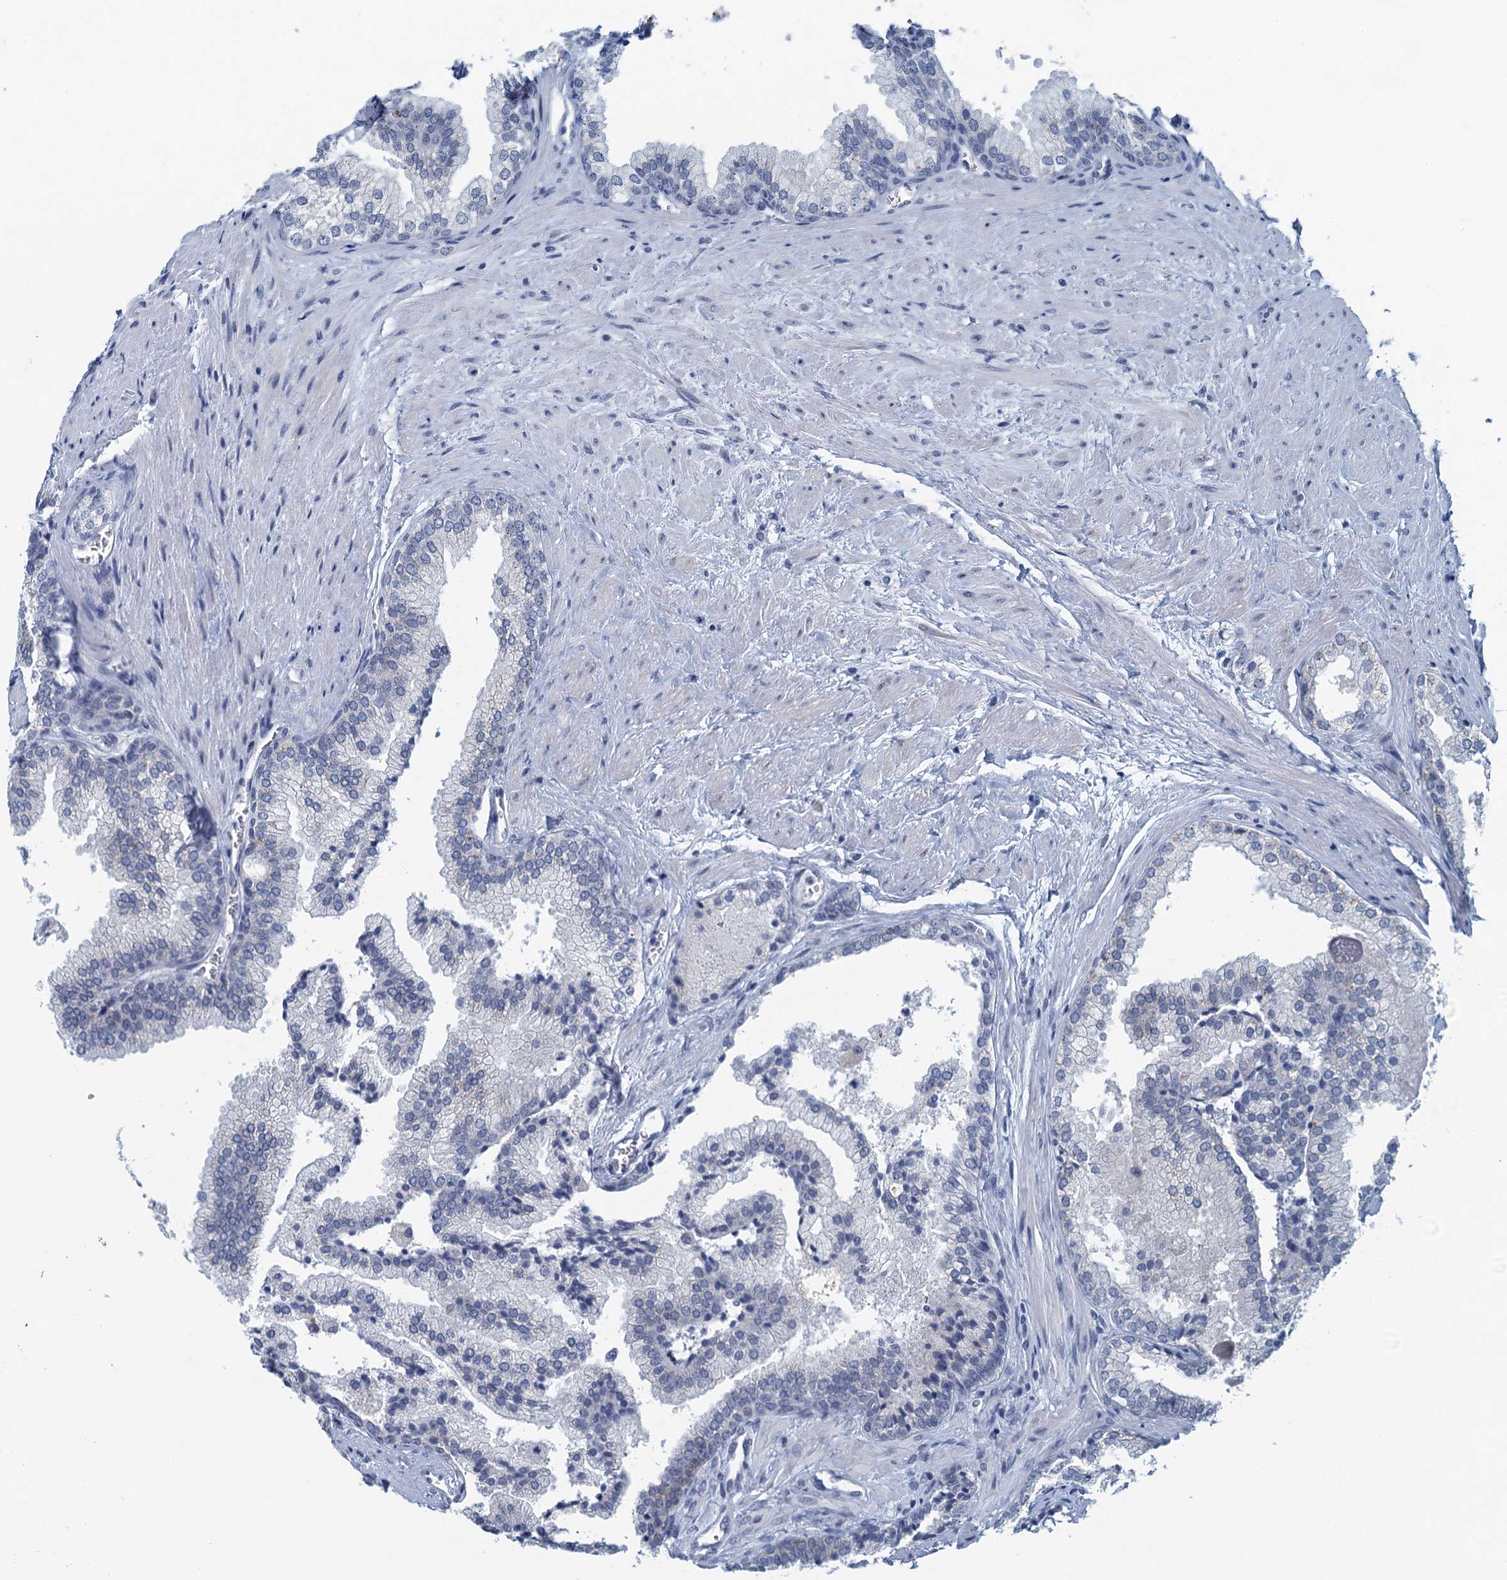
{"staining": {"intensity": "negative", "quantity": "none", "location": "none"}, "tissue": "prostate", "cell_type": "Glandular cells", "image_type": "normal", "snomed": [{"axis": "morphology", "description": "Normal tissue, NOS"}, {"axis": "topography", "description": "Prostate"}], "caption": "Histopathology image shows no protein expression in glandular cells of benign prostate. (Stains: DAB (3,3'-diaminobenzidine) IHC with hematoxylin counter stain, Microscopy: brightfield microscopy at high magnification).", "gene": "C16orf95", "patient": {"sex": "male", "age": 76}}